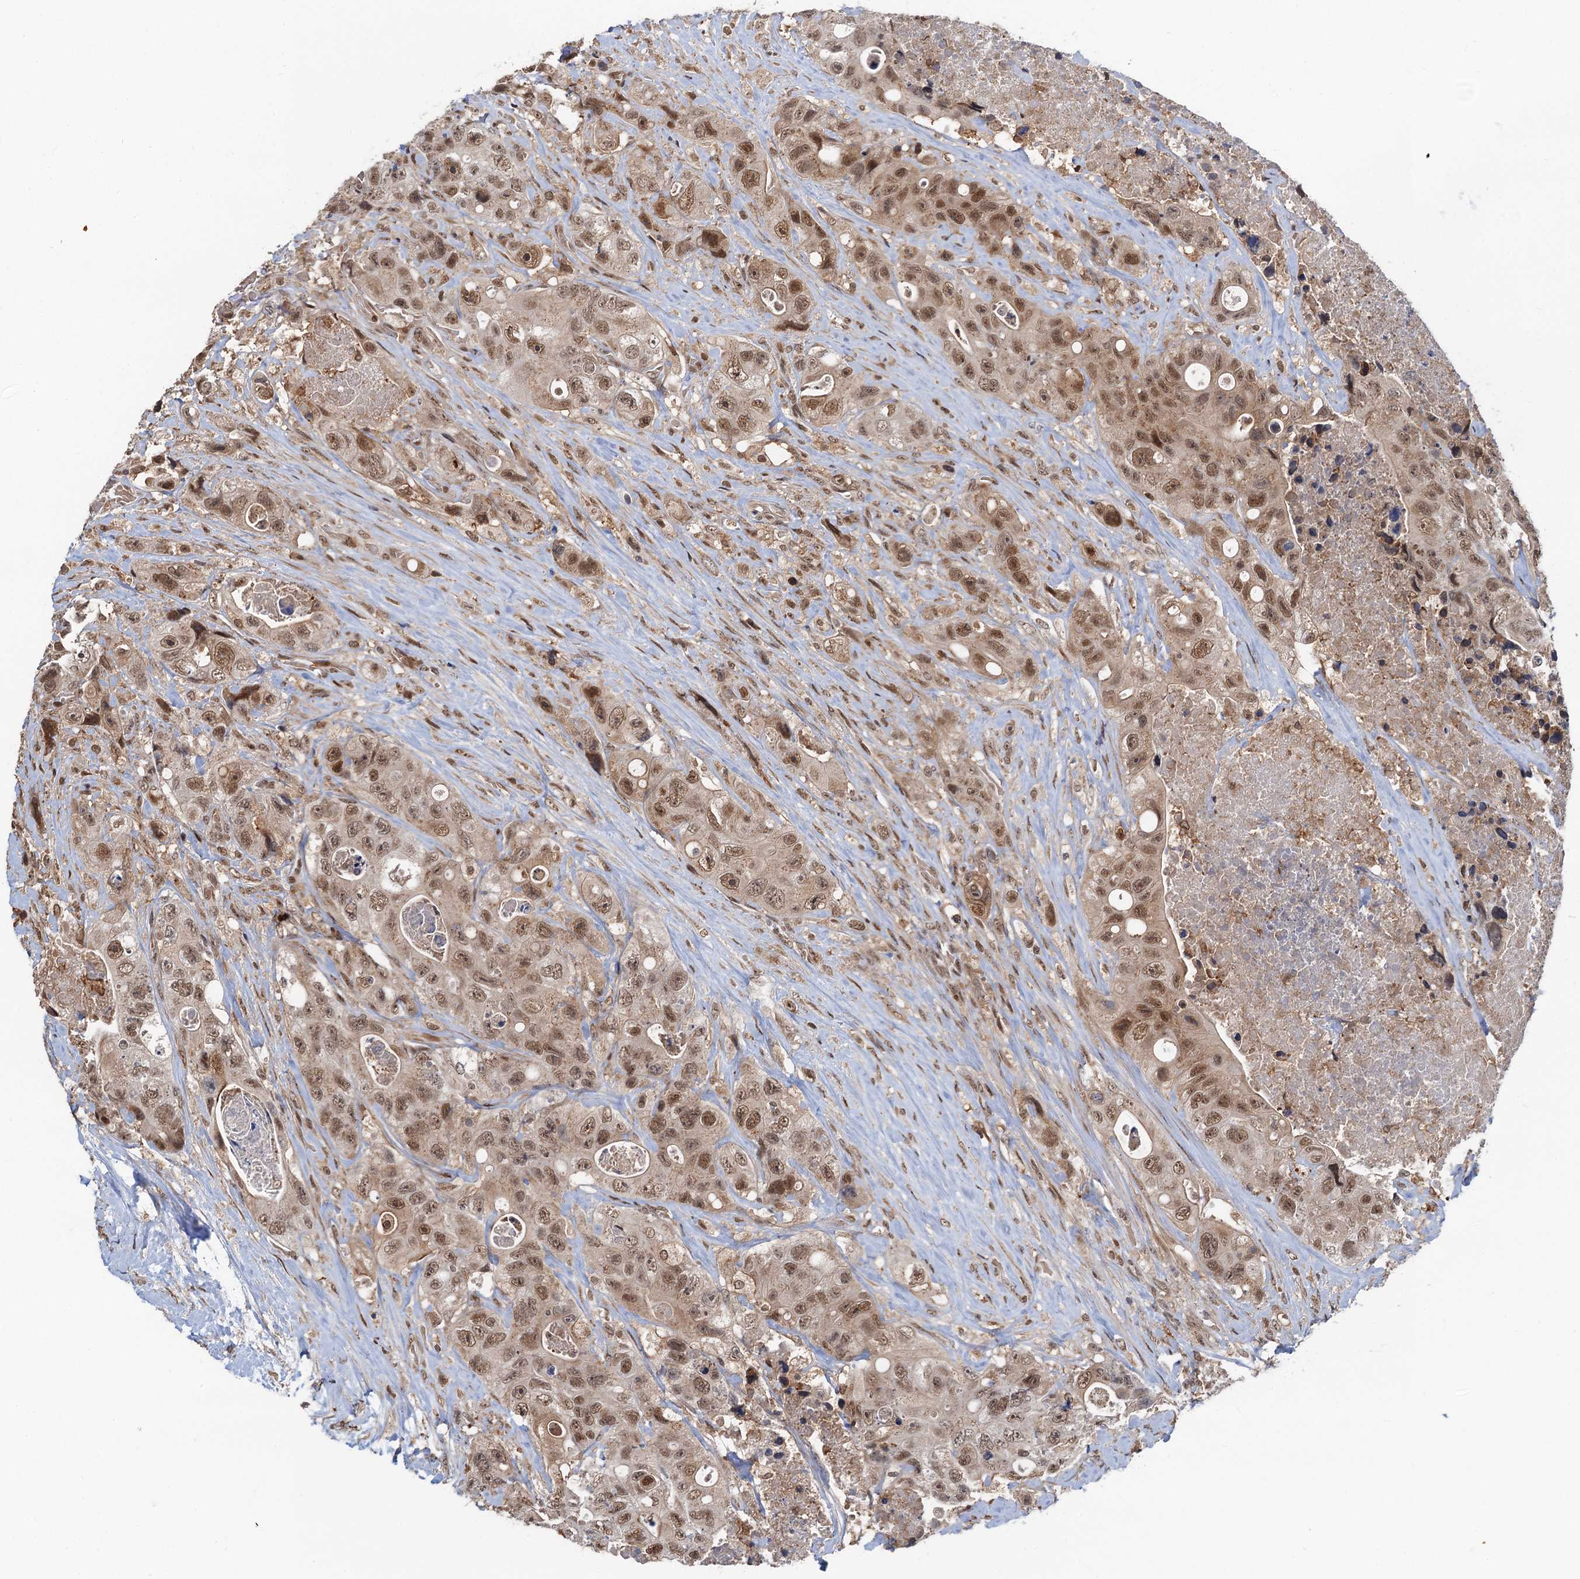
{"staining": {"intensity": "moderate", "quantity": ">75%", "location": "nuclear"}, "tissue": "colorectal cancer", "cell_type": "Tumor cells", "image_type": "cancer", "snomed": [{"axis": "morphology", "description": "Adenocarcinoma, NOS"}, {"axis": "topography", "description": "Colon"}], "caption": "An immunohistochemistry photomicrograph of tumor tissue is shown. Protein staining in brown highlights moderate nuclear positivity in adenocarcinoma (colorectal) within tumor cells.", "gene": "ZNF609", "patient": {"sex": "female", "age": 46}}